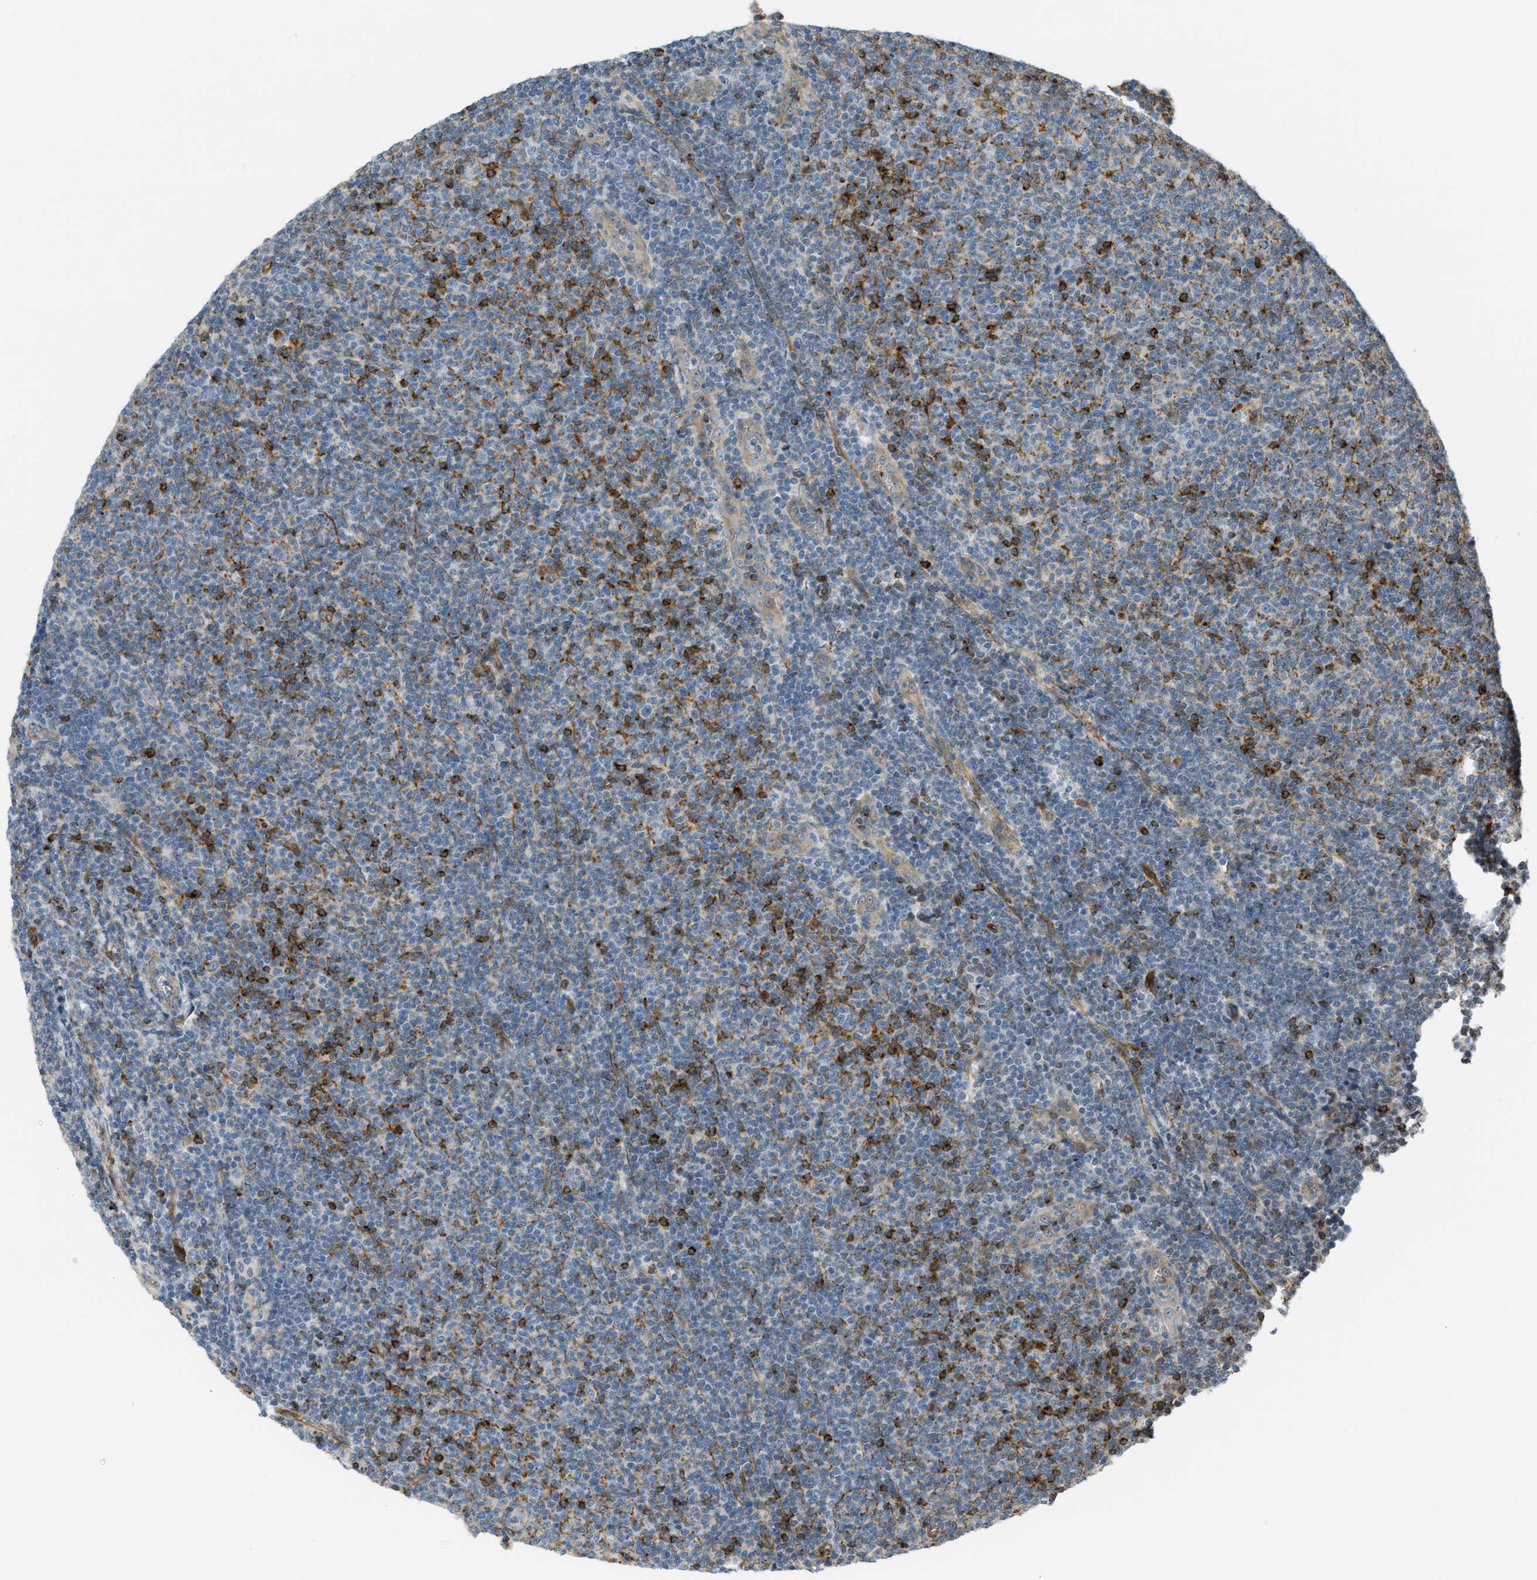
{"staining": {"intensity": "strong", "quantity": "<25%", "location": "cytoplasmic/membranous"}, "tissue": "lymphoma", "cell_type": "Tumor cells", "image_type": "cancer", "snomed": [{"axis": "morphology", "description": "Malignant lymphoma, non-Hodgkin's type, Low grade"}, {"axis": "topography", "description": "Lymph node"}], "caption": "Lymphoma tissue reveals strong cytoplasmic/membranous expression in about <25% of tumor cells", "gene": "KIAA1671", "patient": {"sex": "male", "age": 66}}